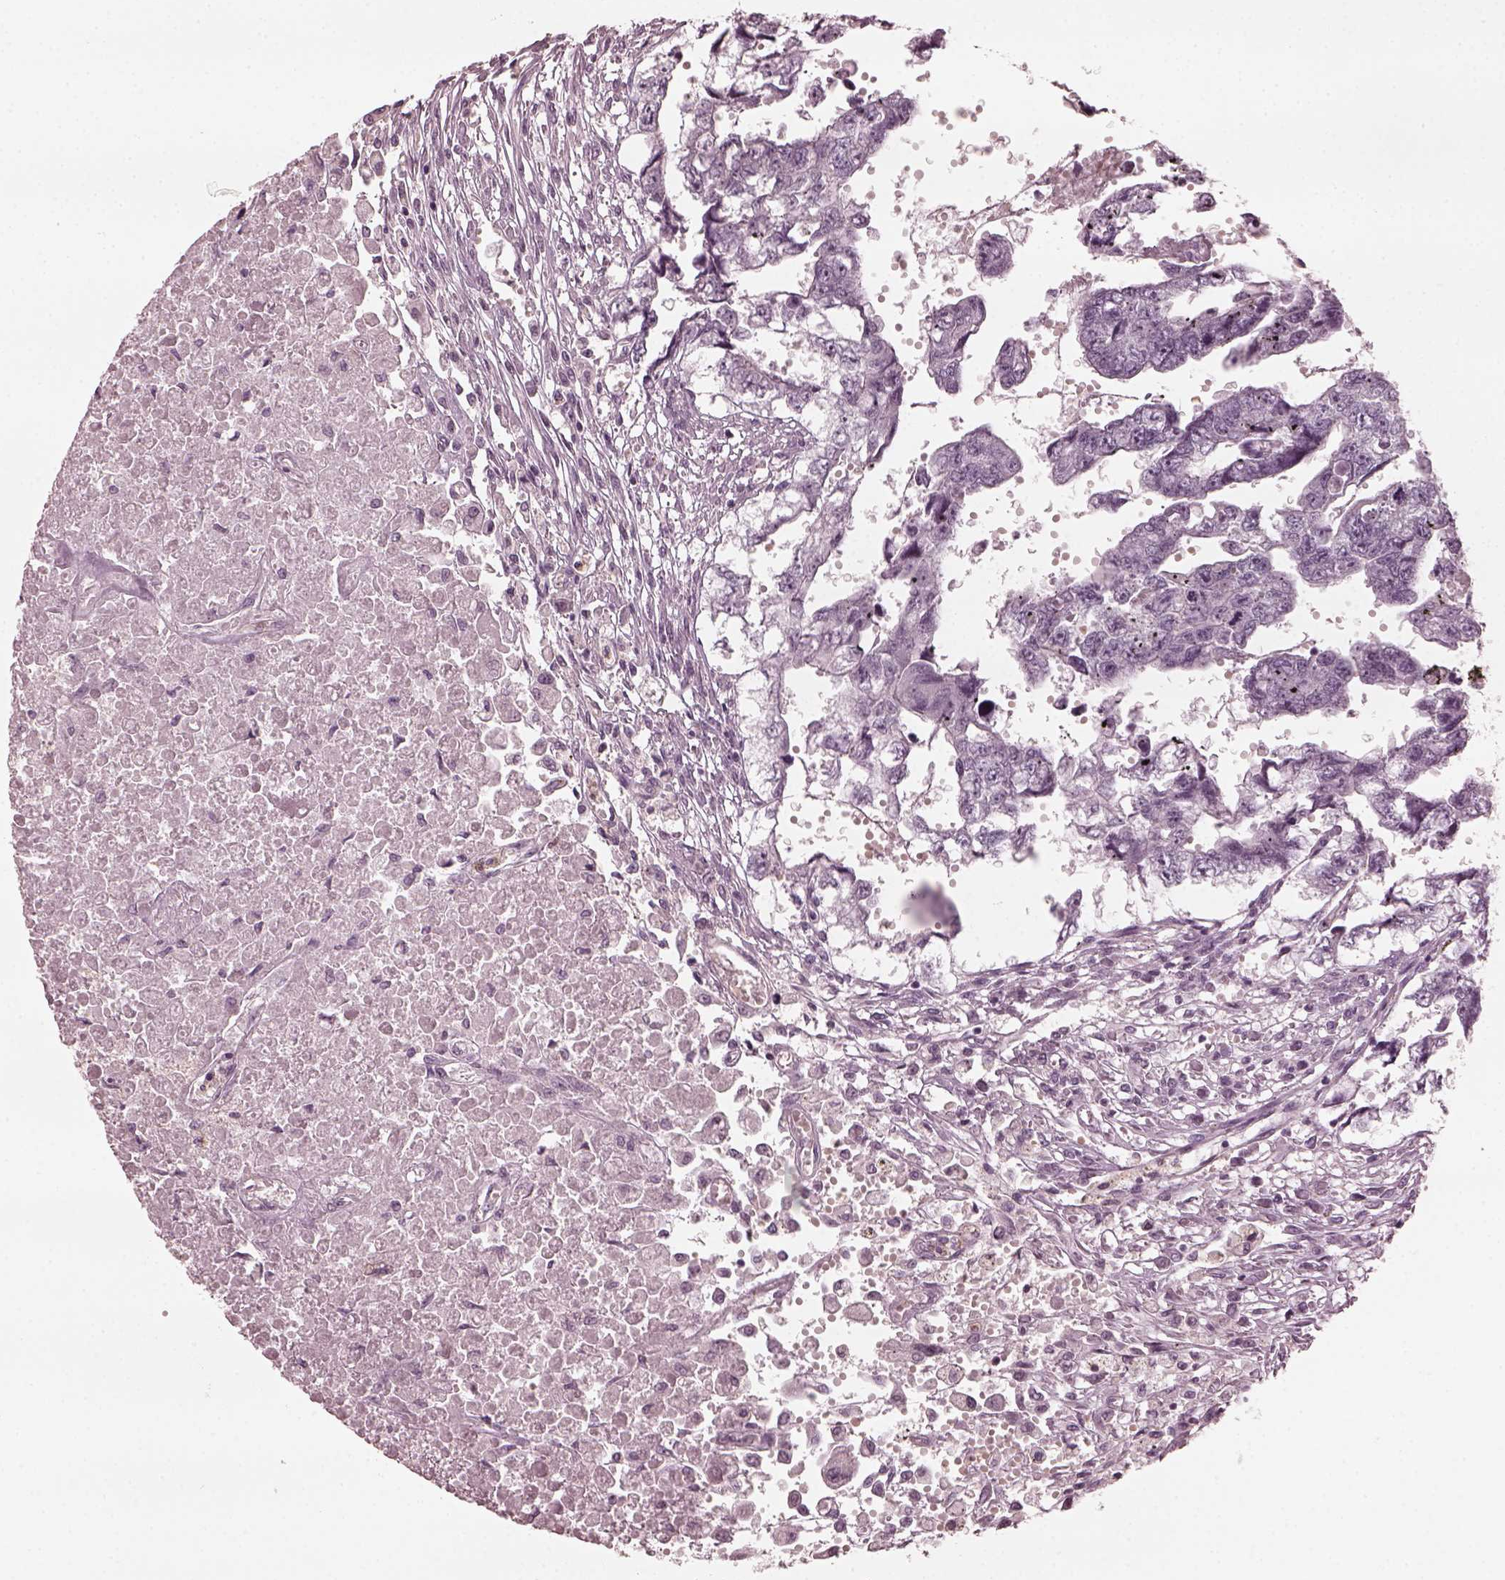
{"staining": {"intensity": "negative", "quantity": "none", "location": "none"}, "tissue": "testis cancer", "cell_type": "Tumor cells", "image_type": "cancer", "snomed": [{"axis": "morphology", "description": "Carcinoma, Embryonal, NOS"}, {"axis": "morphology", "description": "Teratoma, malignant, NOS"}, {"axis": "topography", "description": "Testis"}], "caption": "This is an immunohistochemistry (IHC) micrograph of human testis embryonal carcinoma. There is no staining in tumor cells.", "gene": "CCDC170", "patient": {"sex": "male", "age": 44}}